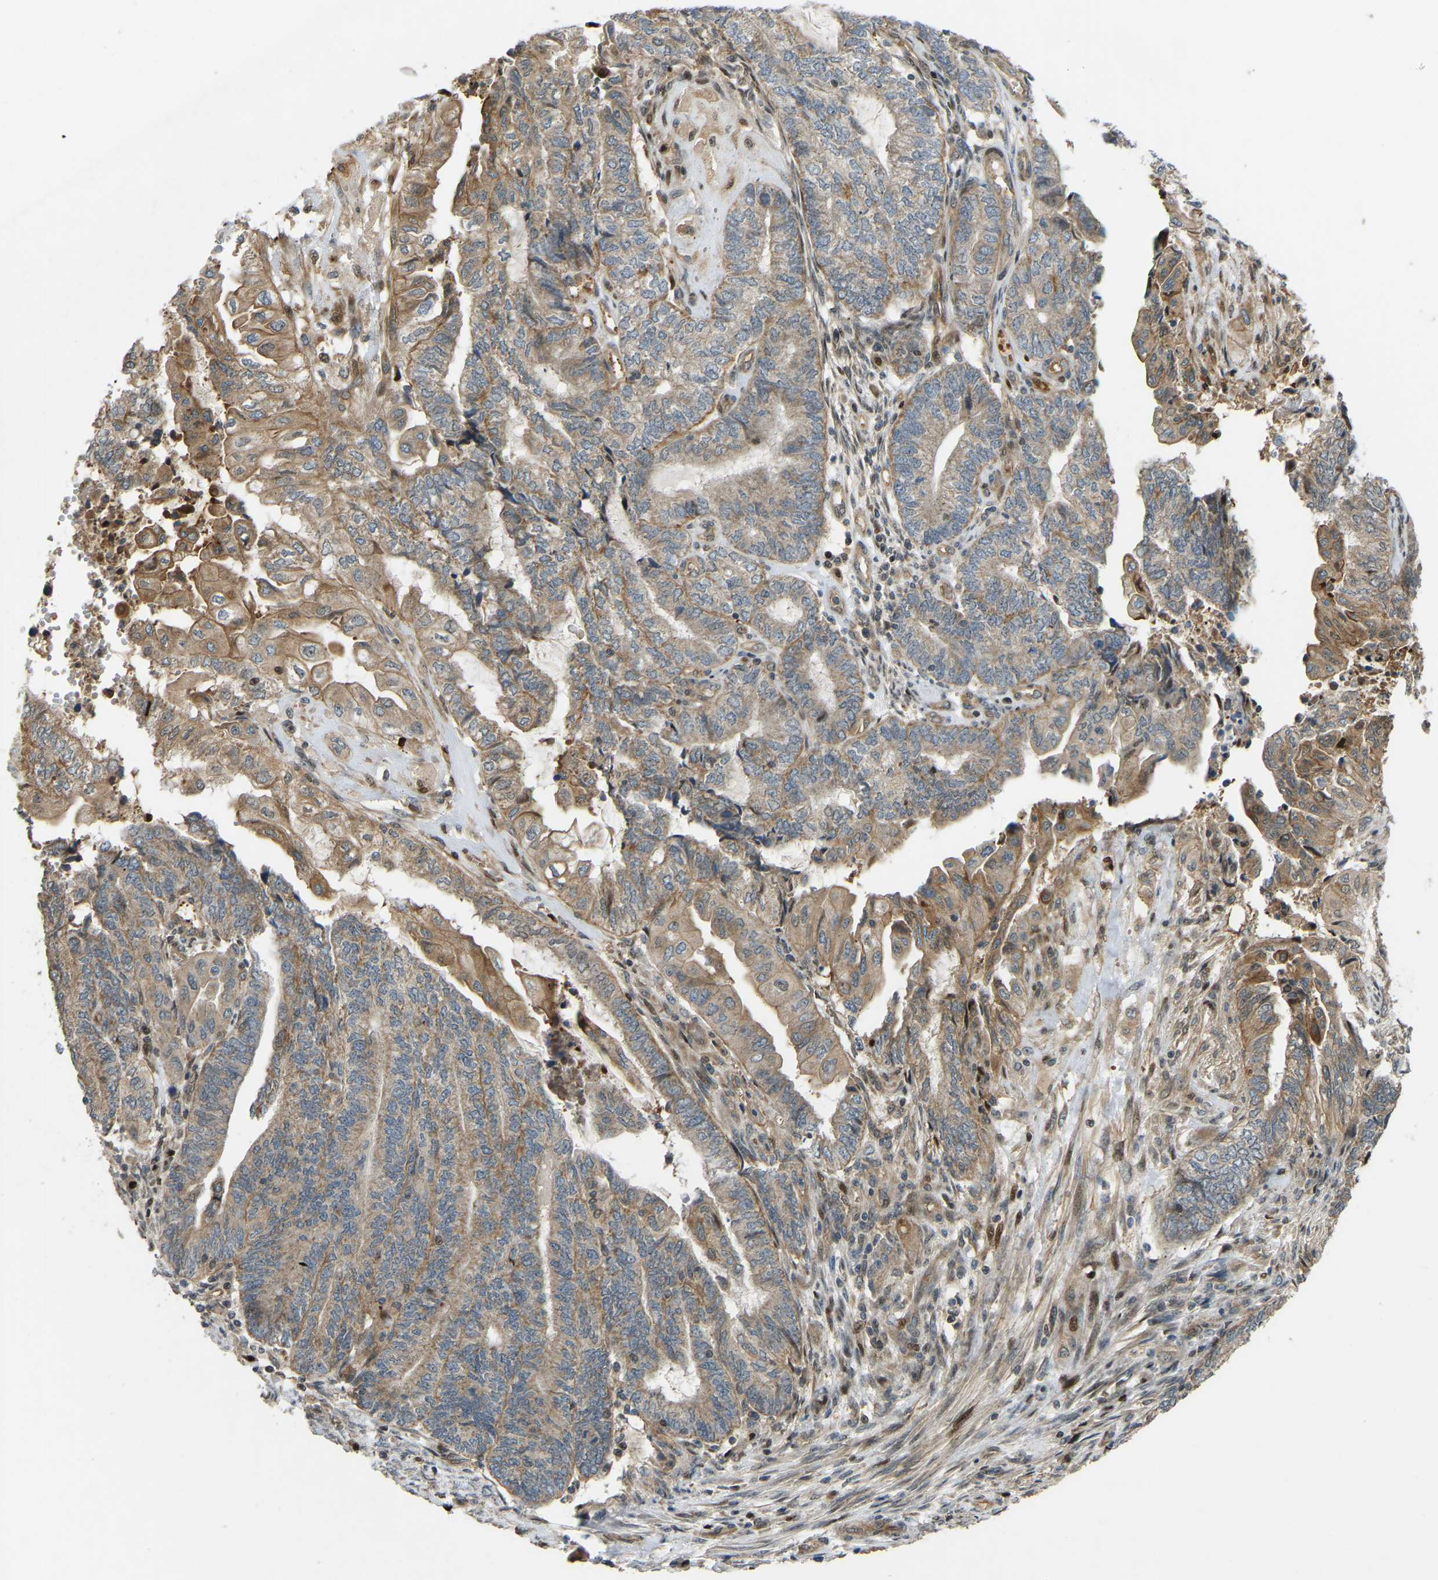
{"staining": {"intensity": "moderate", "quantity": ">75%", "location": "cytoplasmic/membranous"}, "tissue": "endometrial cancer", "cell_type": "Tumor cells", "image_type": "cancer", "snomed": [{"axis": "morphology", "description": "Adenocarcinoma, NOS"}, {"axis": "topography", "description": "Uterus"}, {"axis": "topography", "description": "Endometrium"}], "caption": "Endometrial adenocarcinoma stained with a protein marker exhibits moderate staining in tumor cells.", "gene": "C21orf91", "patient": {"sex": "female", "age": 70}}